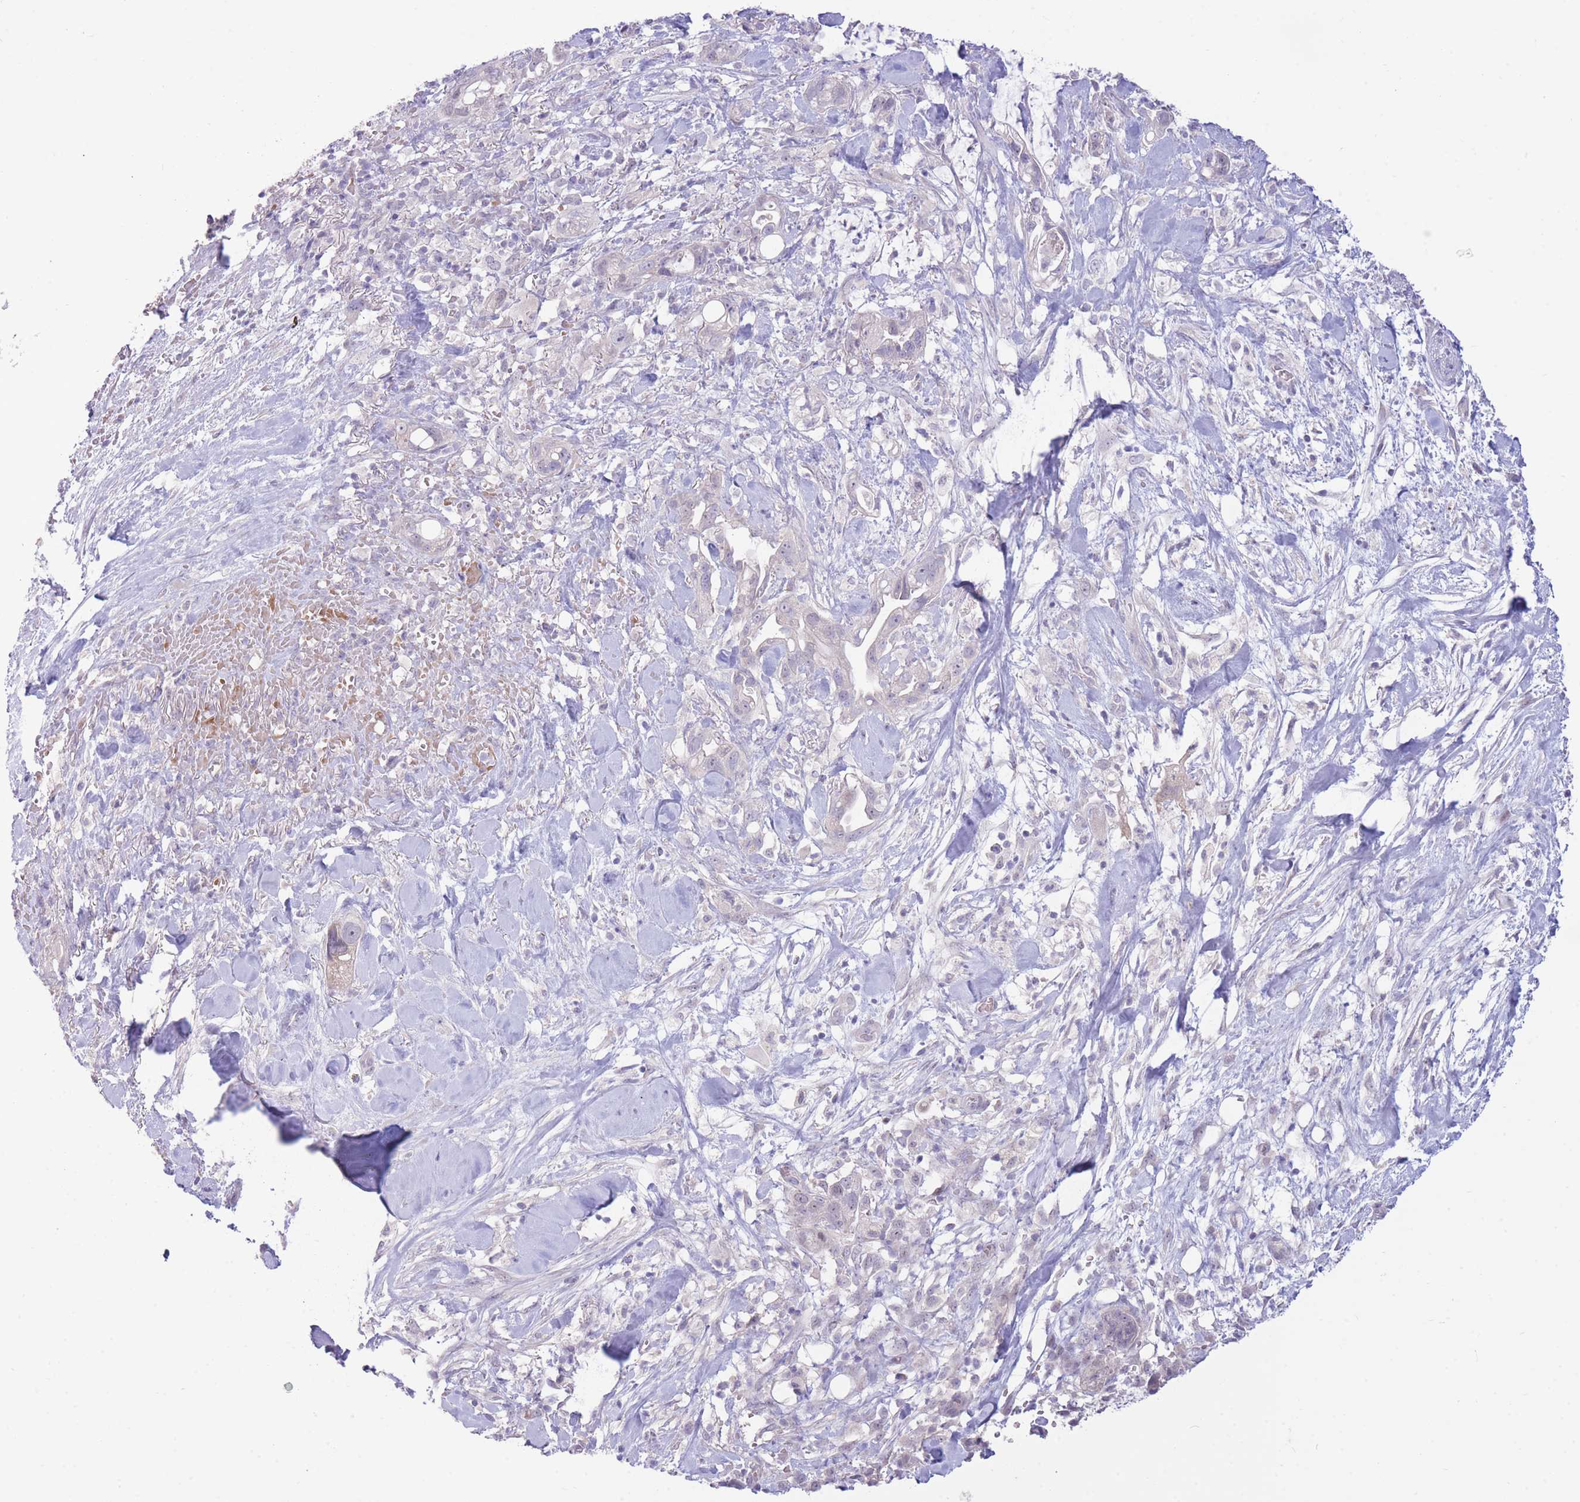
{"staining": {"intensity": "negative", "quantity": "none", "location": "none"}, "tissue": "pancreatic cancer", "cell_type": "Tumor cells", "image_type": "cancer", "snomed": [{"axis": "morphology", "description": "Adenocarcinoma, NOS"}, {"axis": "topography", "description": "Pancreas"}], "caption": "Immunohistochemistry (IHC) of pancreatic adenocarcinoma shows no staining in tumor cells.", "gene": "FBXO46", "patient": {"sex": "male", "age": 44}}